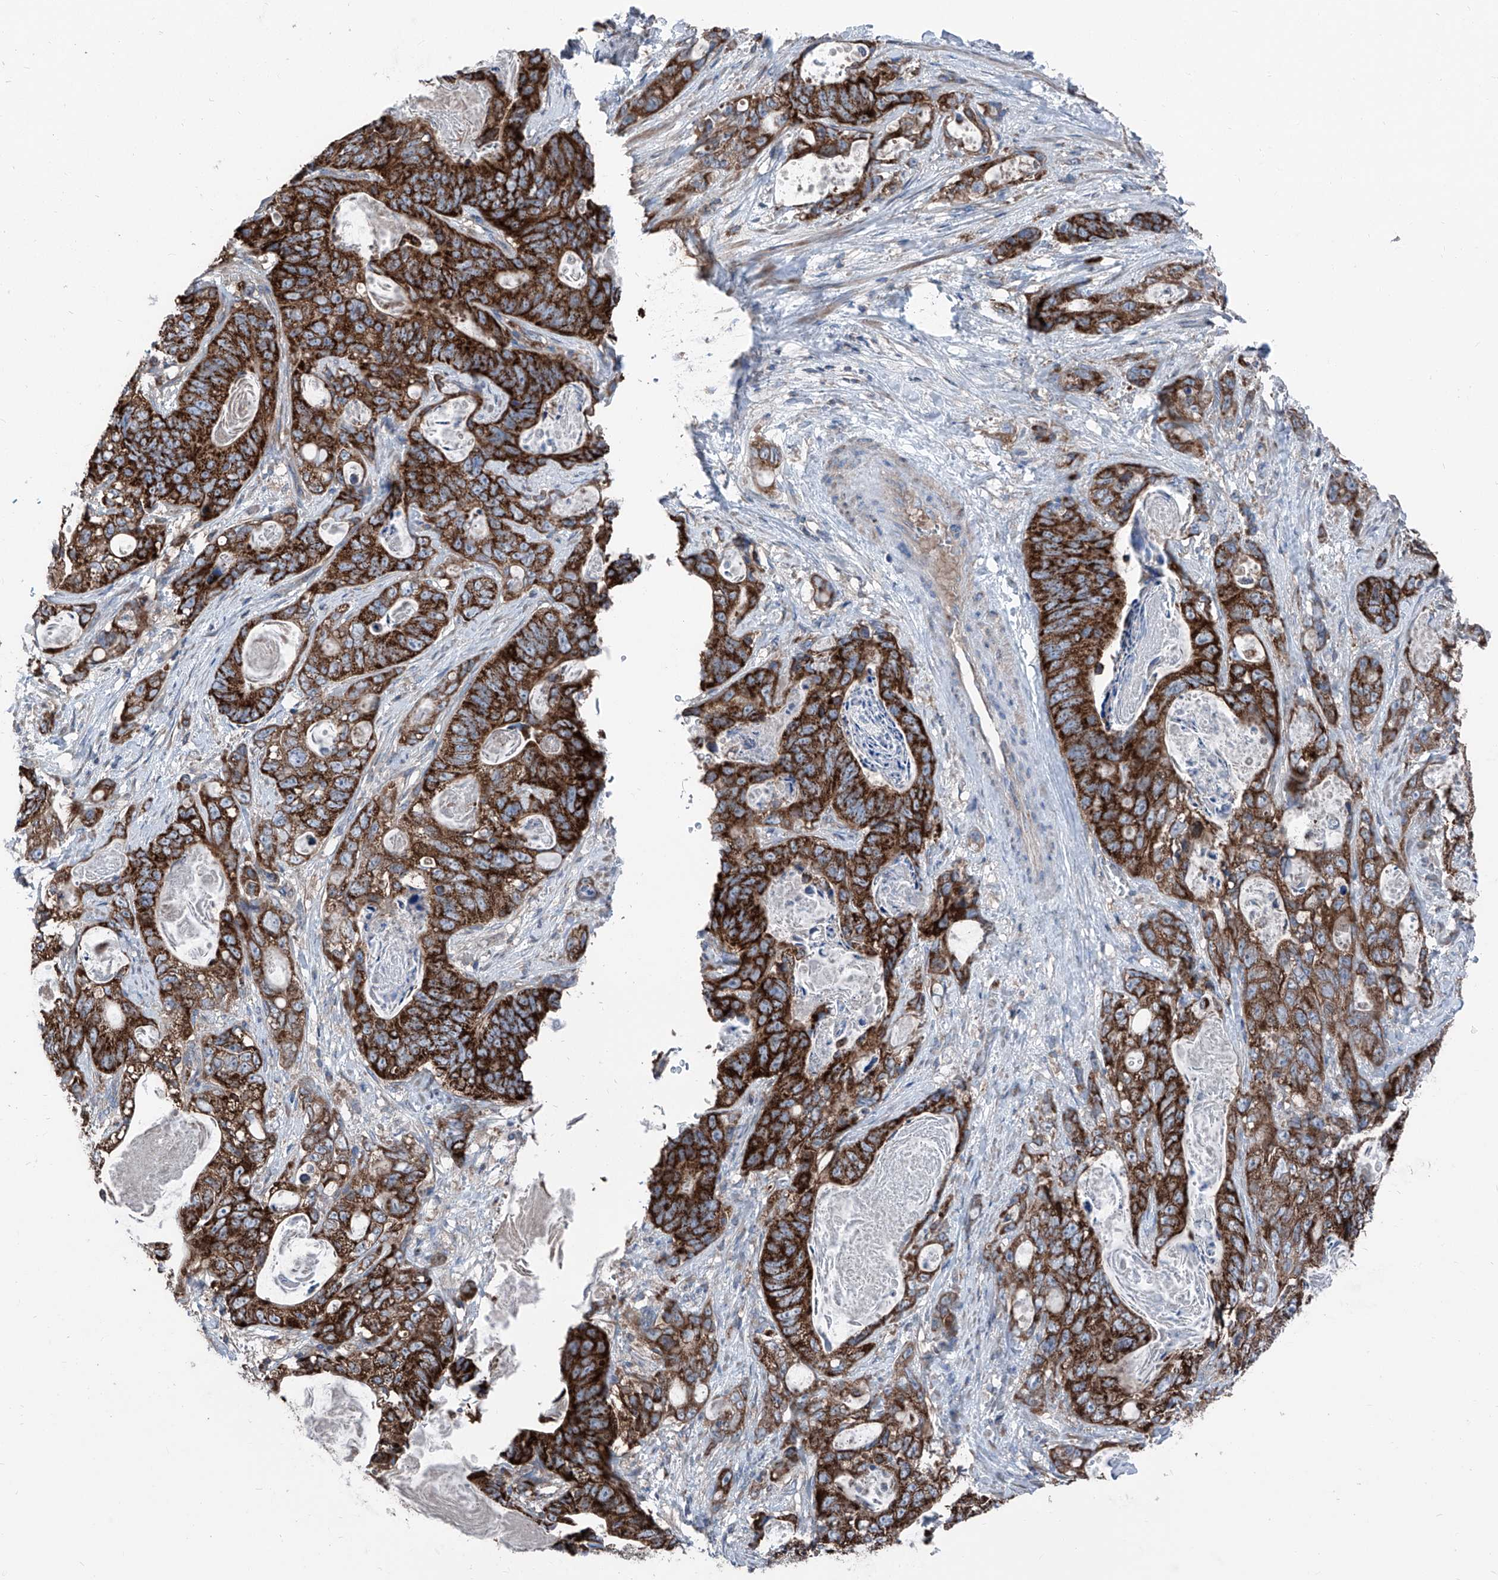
{"staining": {"intensity": "strong", "quantity": ">75%", "location": "cytoplasmic/membranous"}, "tissue": "stomach cancer", "cell_type": "Tumor cells", "image_type": "cancer", "snomed": [{"axis": "morphology", "description": "Normal tissue, NOS"}, {"axis": "morphology", "description": "Adenocarcinoma, NOS"}, {"axis": "topography", "description": "Stomach"}], "caption": "Immunohistochemistry (DAB) staining of human stomach cancer (adenocarcinoma) demonstrates strong cytoplasmic/membranous protein expression in approximately >75% of tumor cells. The protein of interest is shown in brown color, while the nuclei are stained blue.", "gene": "GPAT3", "patient": {"sex": "female", "age": 89}}